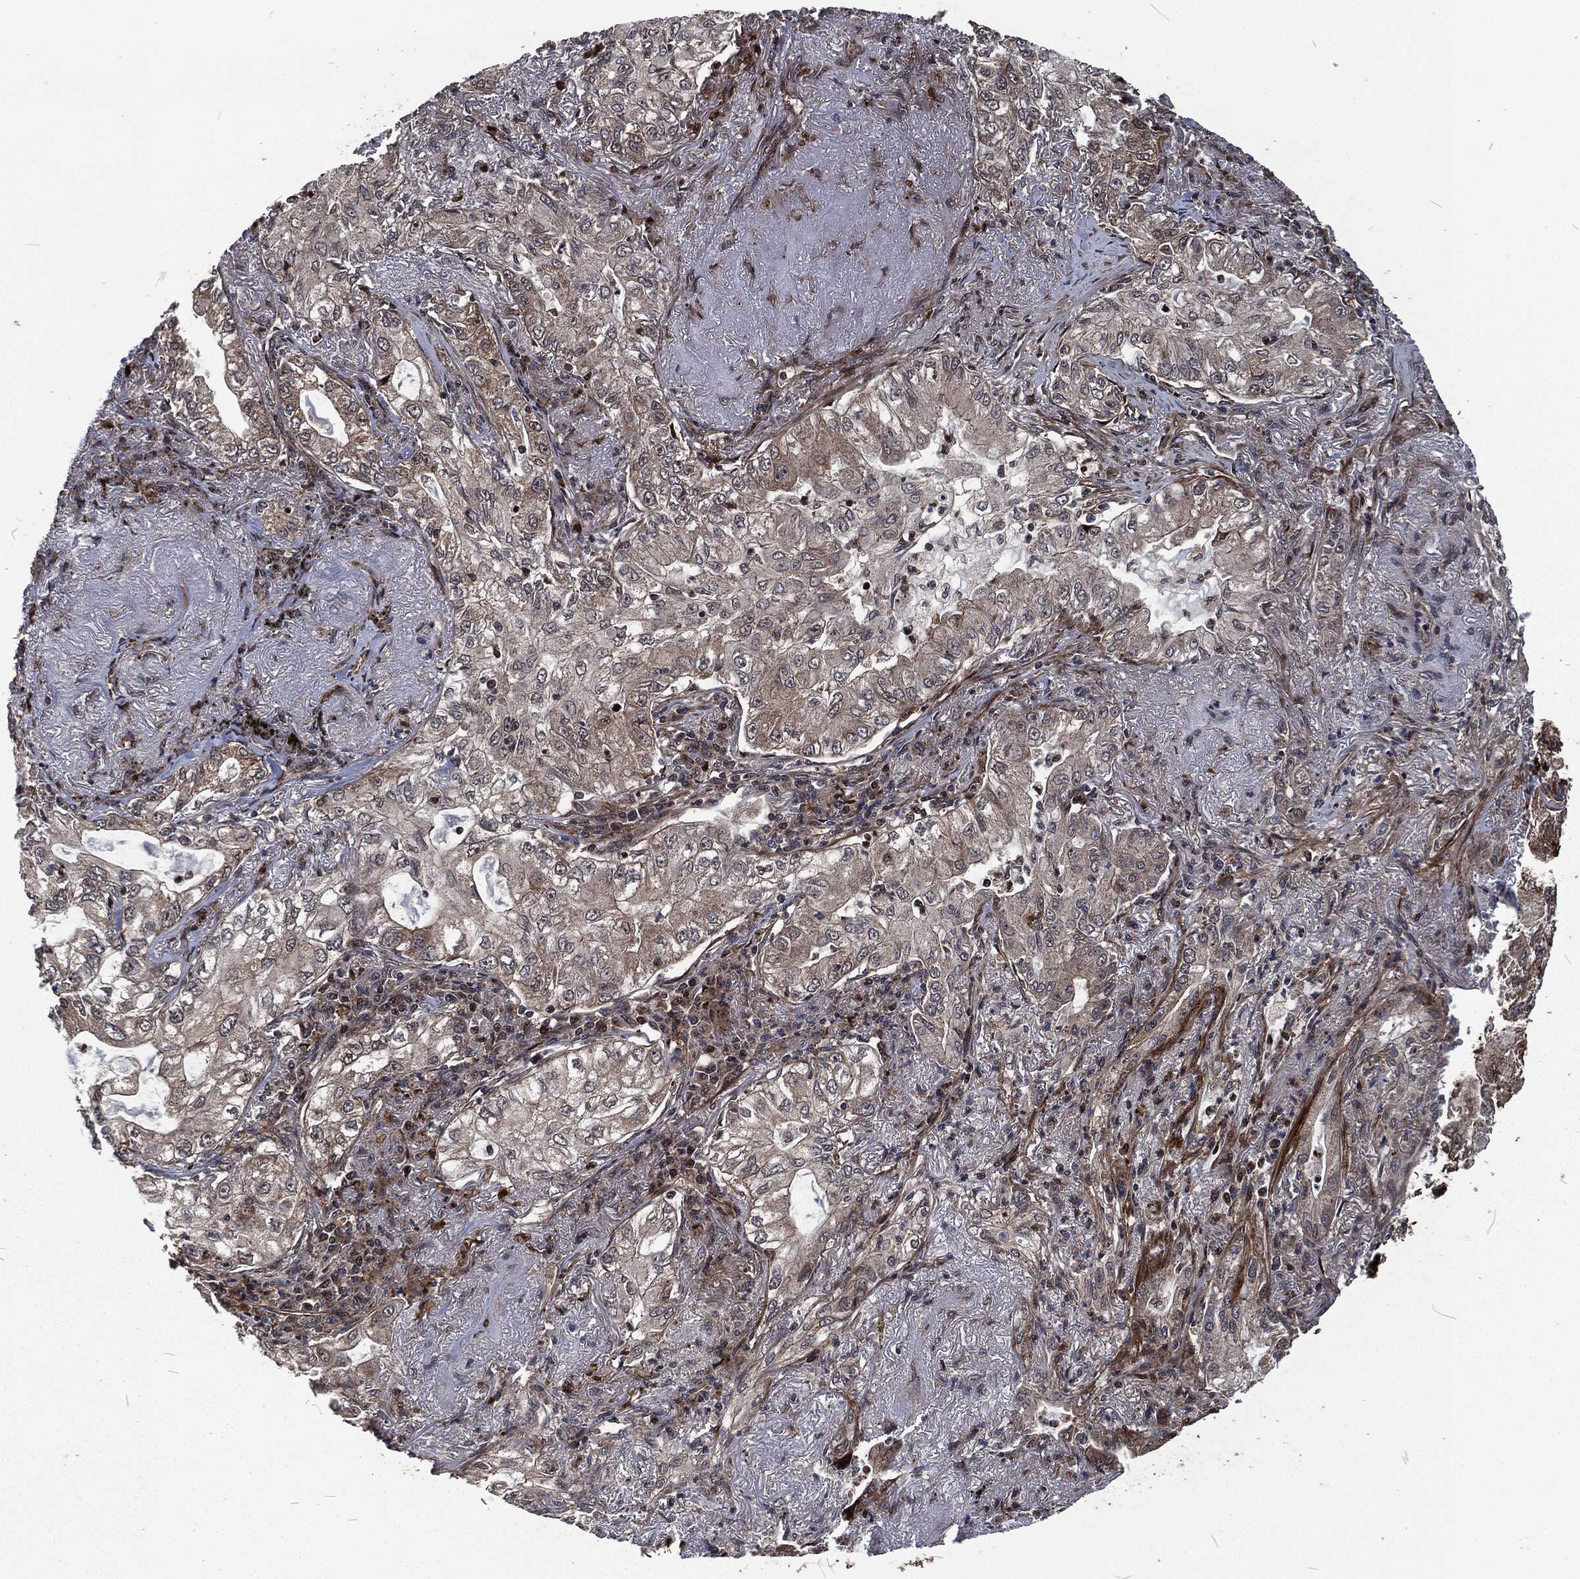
{"staining": {"intensity": "weak", "quantity": "25%-75%", "location": "cytoplasmic/membranous"}, "tissue": "lung cancer", "cell_type": "Tumor cells", "image_type": "cancer", "snomed": [{"axis": "morphology", "description": "Adenocarcinoma, NOS"}, {"axis": "topography", "description": "Lung"}], "caption": "High-magnification brightfield microscopy of lung adenocarcinoma stained with DAB (3,3'-diaminobenzidine) (brown) and counterstained with hematoxylin (blue). tumor cells exhibit weak cytoplasmic/membranous expression is present in approximately25%-75% of cells.", "gene": "CMPK2", "patient": {"sex": "female", "age": 73}}